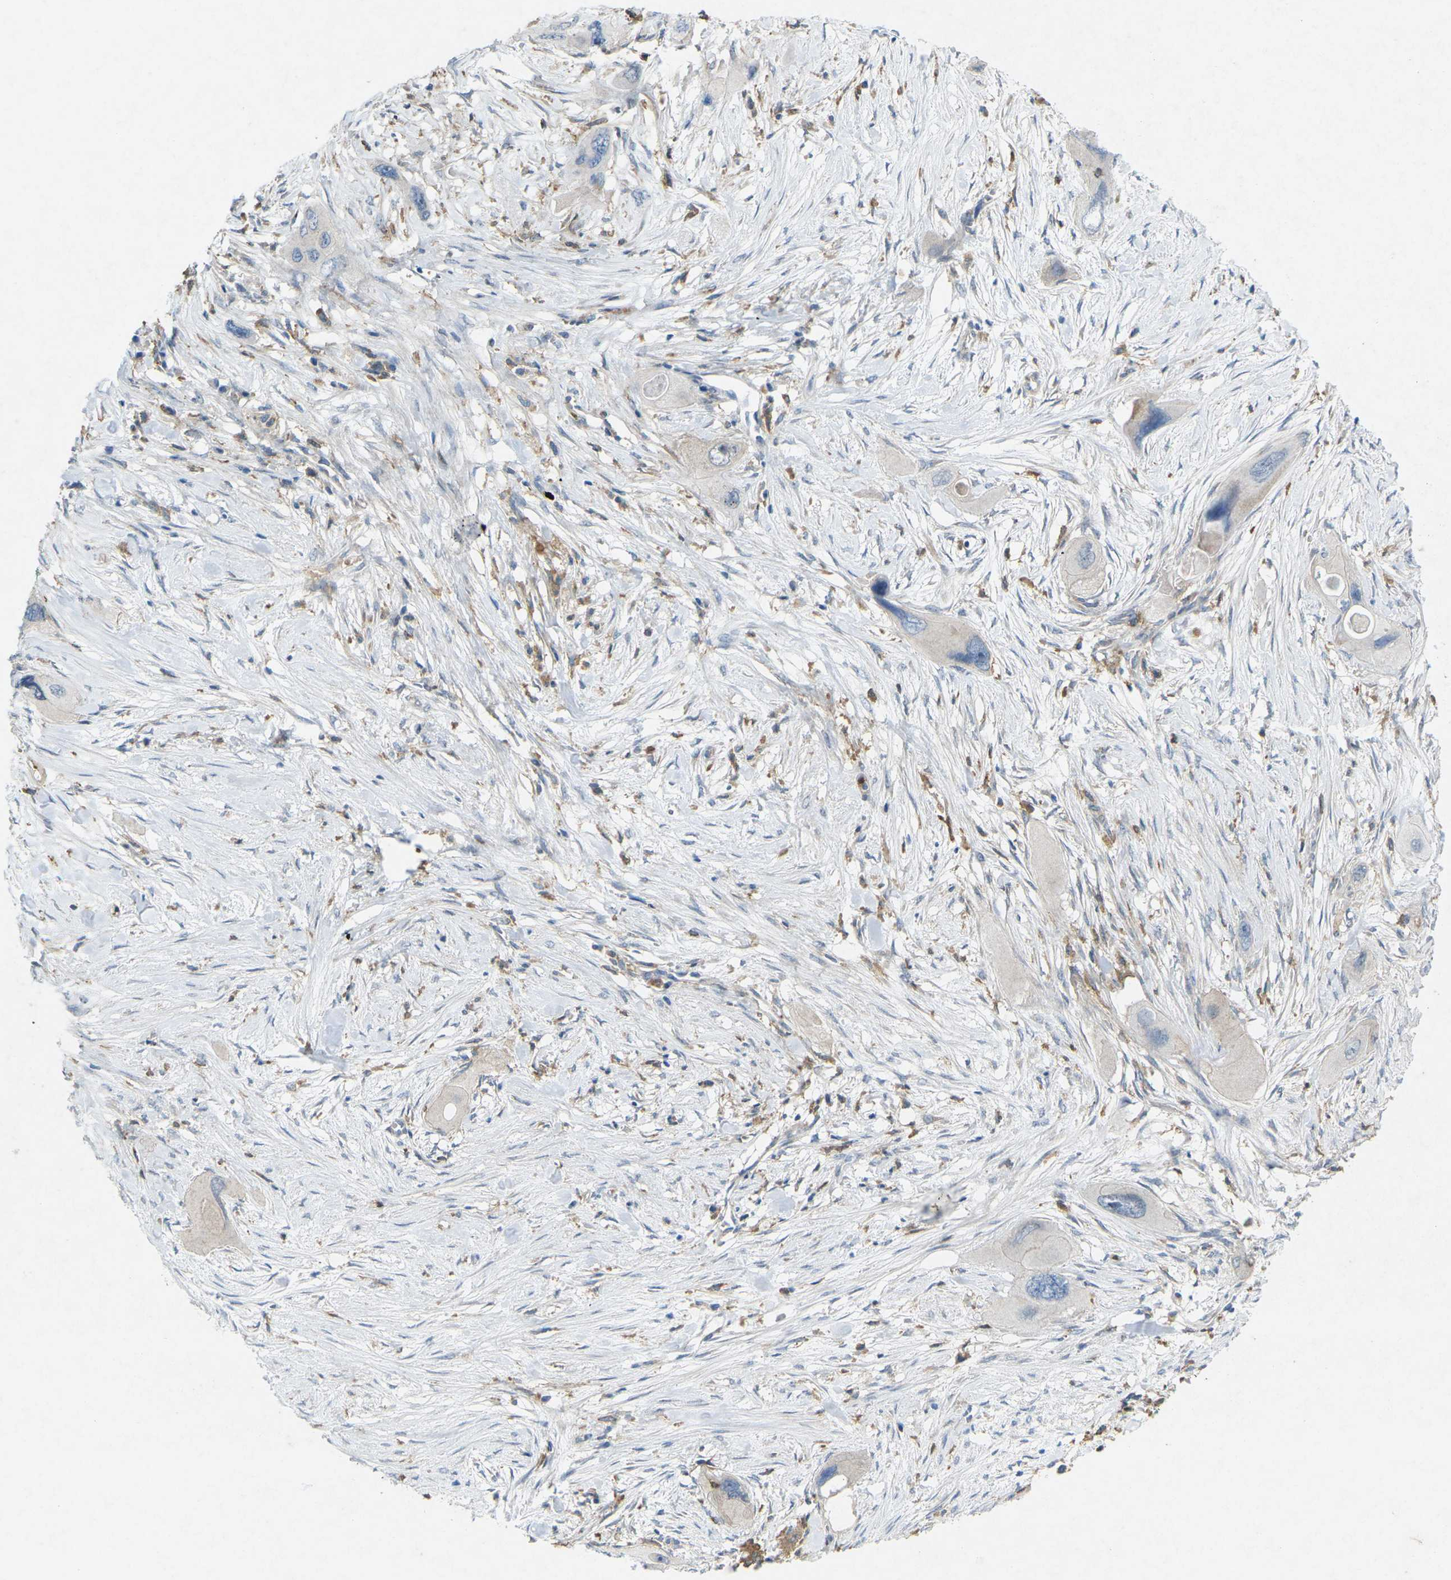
{"staining": {"intensity": "weak", "quantity": "<25%", "location": "cytoplasmic/membranous"}, "tissue": "pancreatic cancer", "cell_type": "Tumor cells", "image_type": "cancer", "snomed": [{"axis": "morphology", "description": "Adenocarcinoma, NOS"}, {"axis": "topography", "description": "Pancreas"}], "caption": "High power microscopy micrograph of an immunohistochemistry micrograph of pancreatic cancer, revealing no significant staining in tumor cells.", "gene": "STK11", "patient": {"sex": "male", "age": 73}}